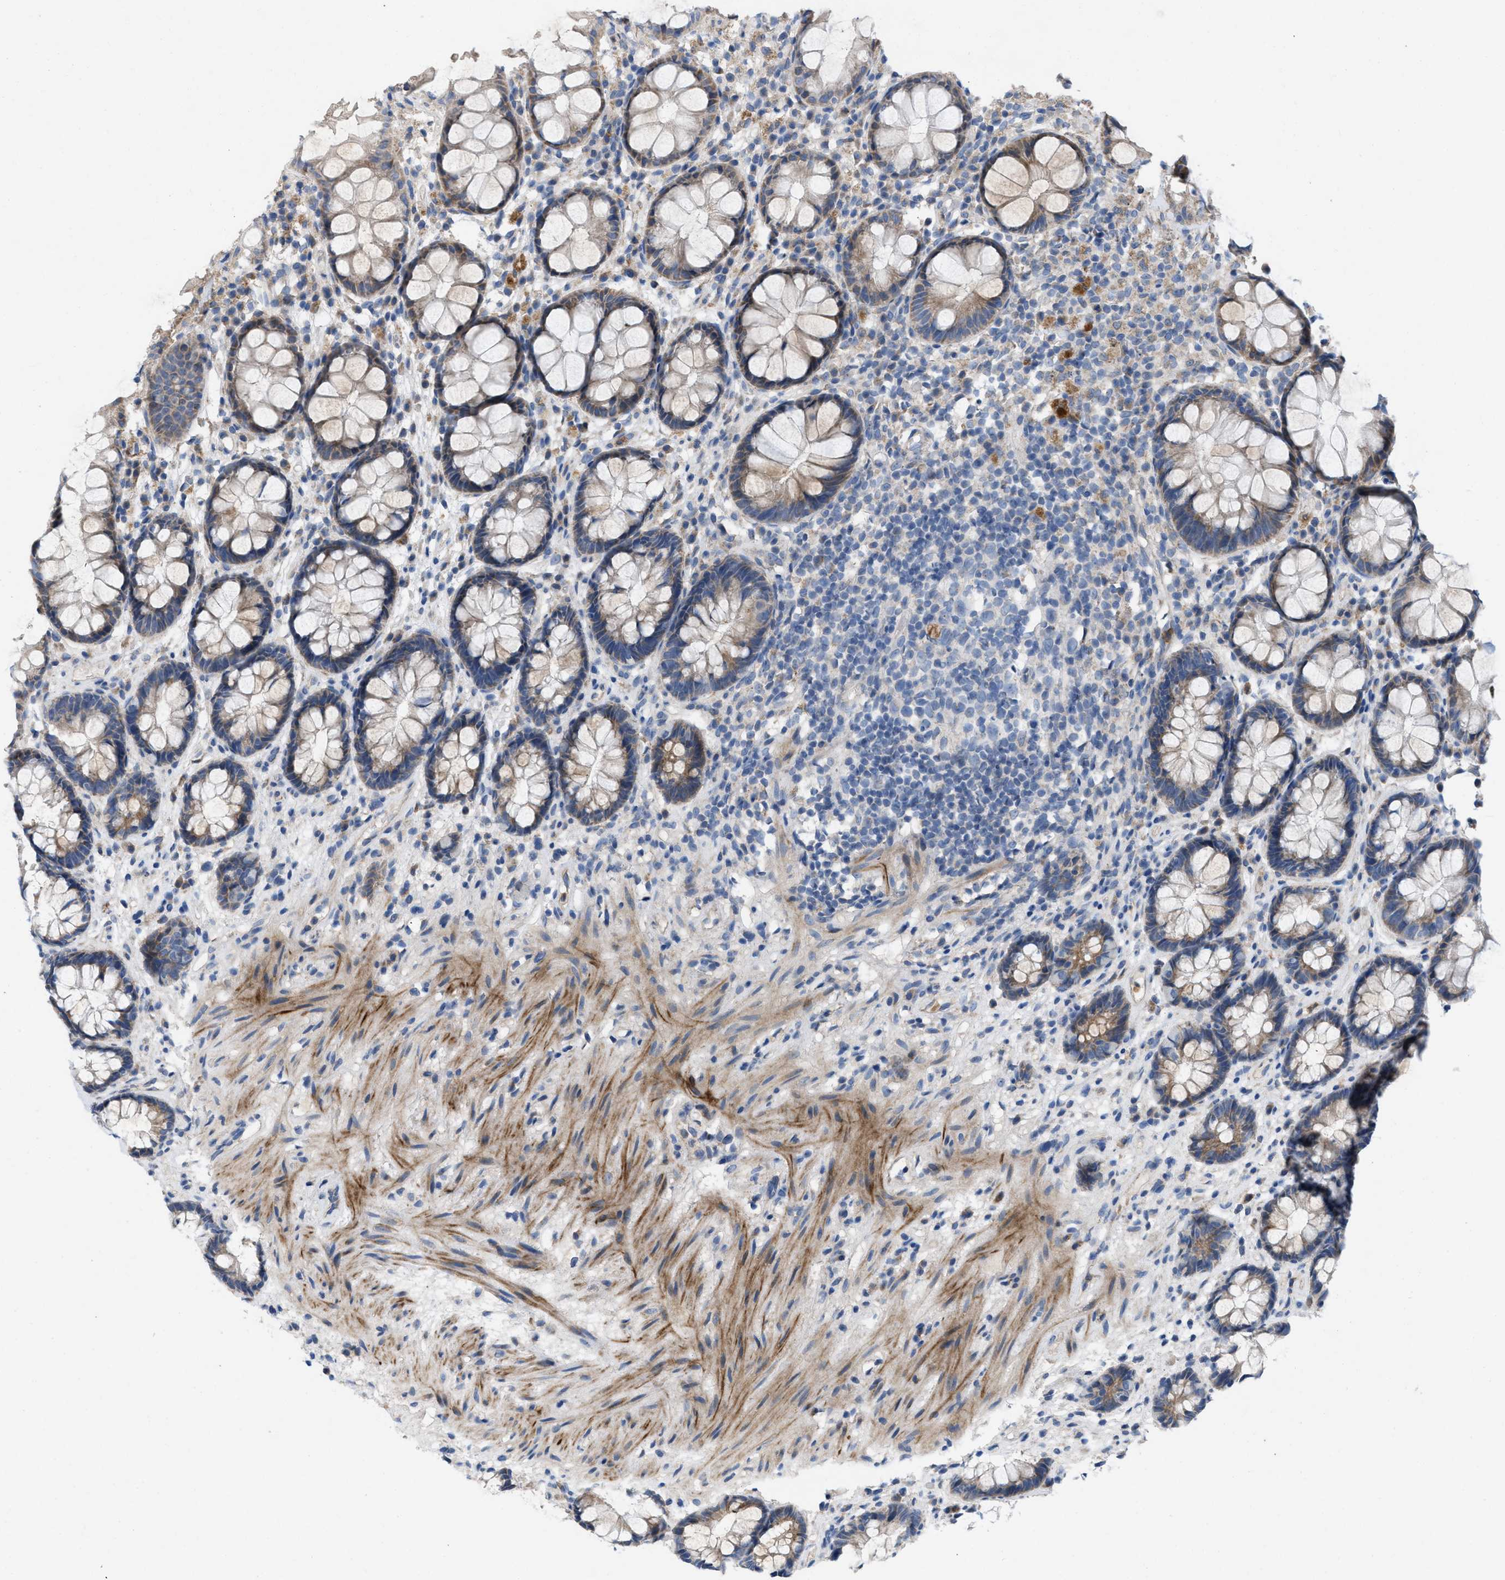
{"staining": {"intensity": "moderate", "quantity": ">75%", "location": "cytoplasmic/membranous"}, "tissue": "rectum", "cell_type": "Glandular cells", "image_type": "normal", "snomed": [{"axis": "morphology", "description": "Normal tissue, NOS"}, {"axis": "topography", "description": "Rectum"}], "caption": "Immunohistochemistry photomicrograph of normal rectum: human rectum stained using IHC exhibits medium levels of moderate protein expression localized specifically in the cytoplasmic/membranous of glandular cells, appearing as a cytoplasmic/membranous brown color.", "gene": "PLPPR5", "patient": {"sex": "male", "age": 64}}